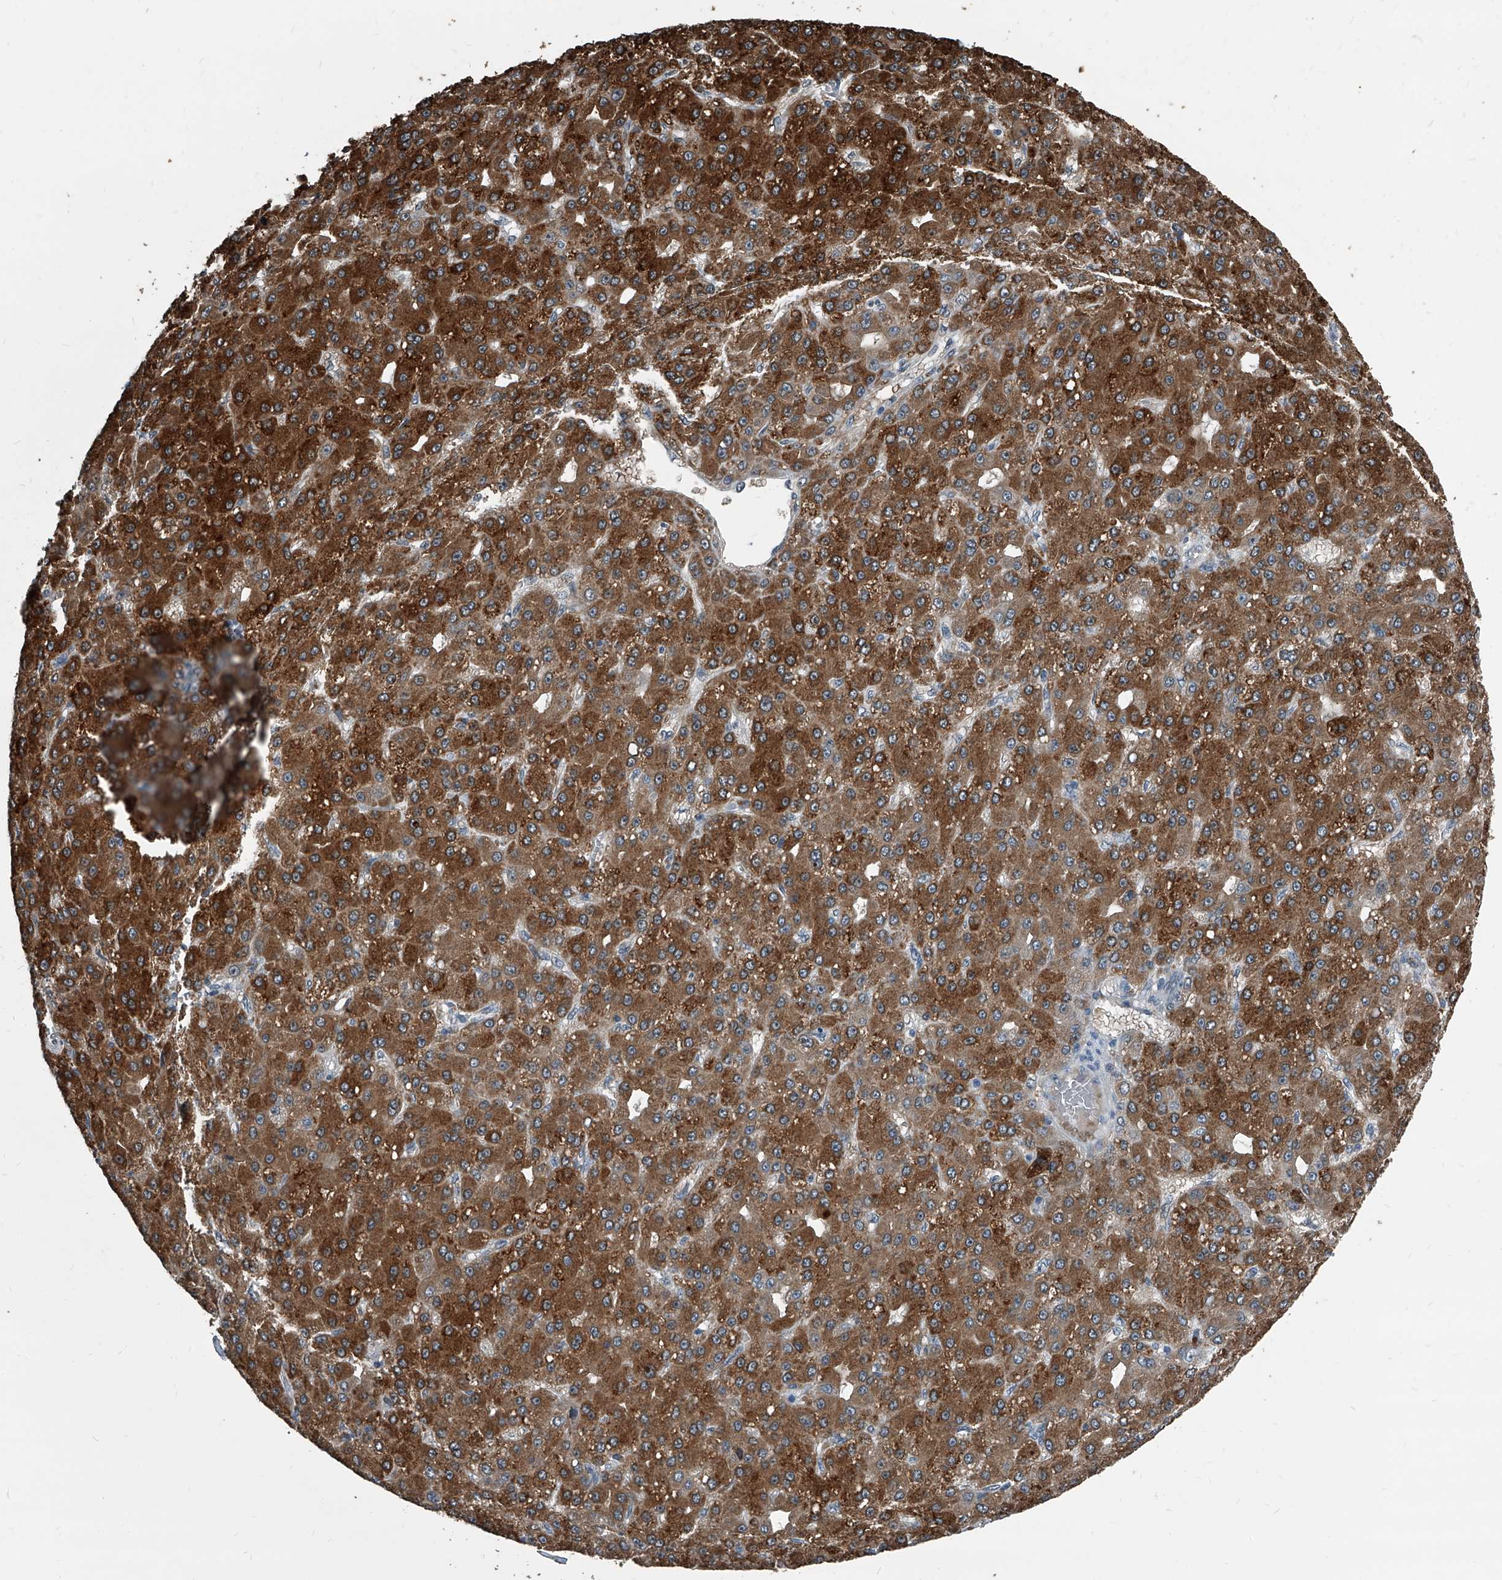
{"staining": {"intensity": "strong", "quantity": ">75%", "location": "cytoplasmic/membranous"}, "tissue": "liver cancer", "cell_type": "Tumor cells", "image_type": "cancer", "snomed": [{"axis": "morphology", "description": "Carcinoma, Hepatocellular, NOS"}, {"axis": "topography", "description": "Liver"}], "caption": "Protein expression analysis of human liver hepatocellular carcinoma reveals strong cytoplasmic/membranous positivity in about >75% of tumor cells.", "gene": "MEN1", "patient": {"sex": "male", "age": 67}}